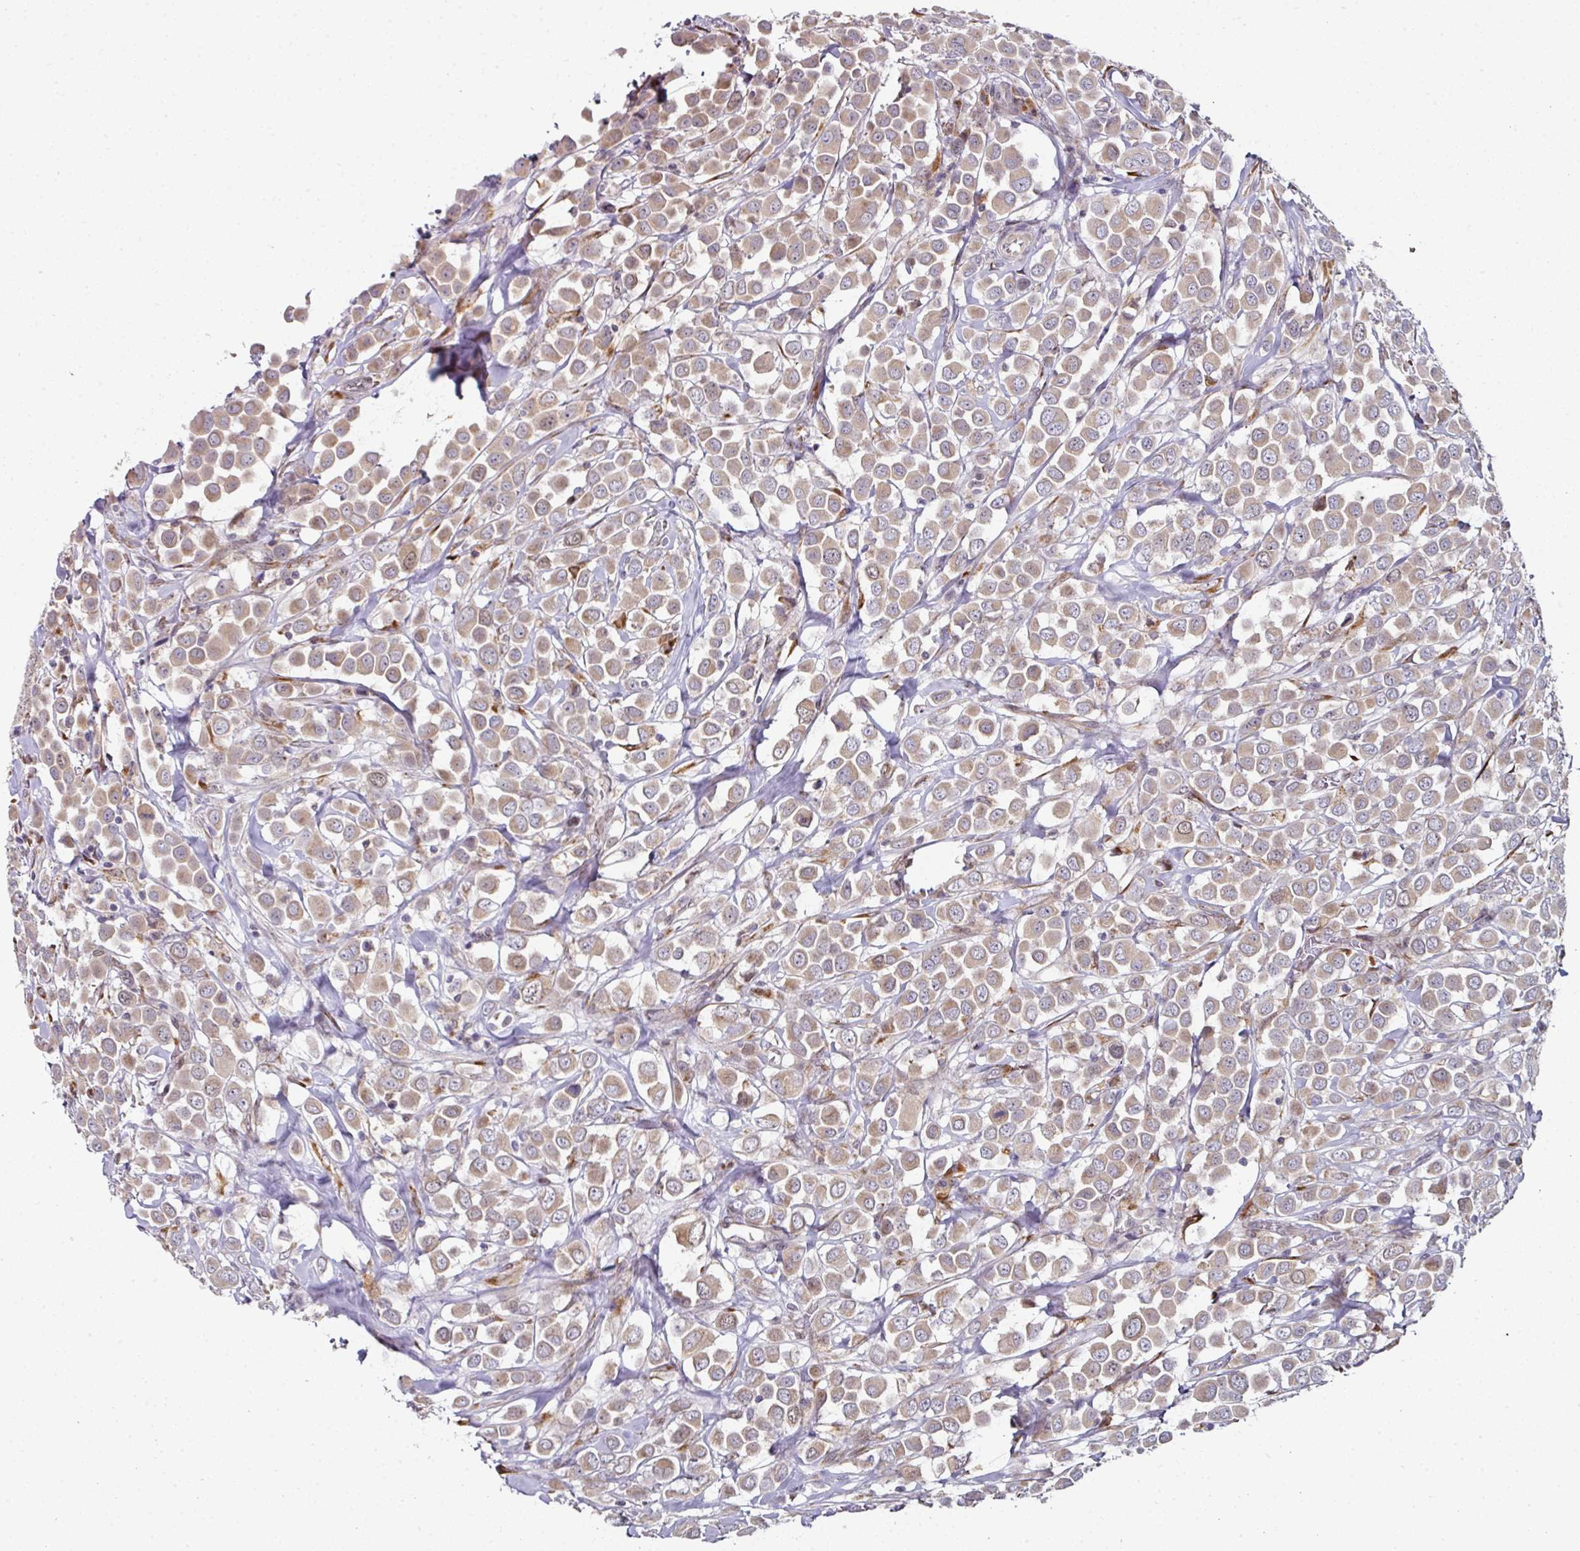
{"staining": {"intensity": "moderate", "quantity": ">75%", "location": "cytoplasmic/membranous"}, "tissue": "breast cancer", "cell_type": "Tumor cells", "image_type": "cancer", "snomed": [{"axis": "morphology", "description": "Duct carcinoma"}, {"axis": "topography", "description": "Breast"}], "caption": "Immunohistochemistry (IHC) image of neoplastic tissue: human breast cancer stained using immunohistochemistry (IHC) demonstrates medium levels of moderate protein expression localized specifically in the cytoplasmic/membranous of tumor cells, appearing as a cytoplasmic/membranous brown color.", "gene": "APOLD1", "patient": {"sex": "female", "age": 61}}